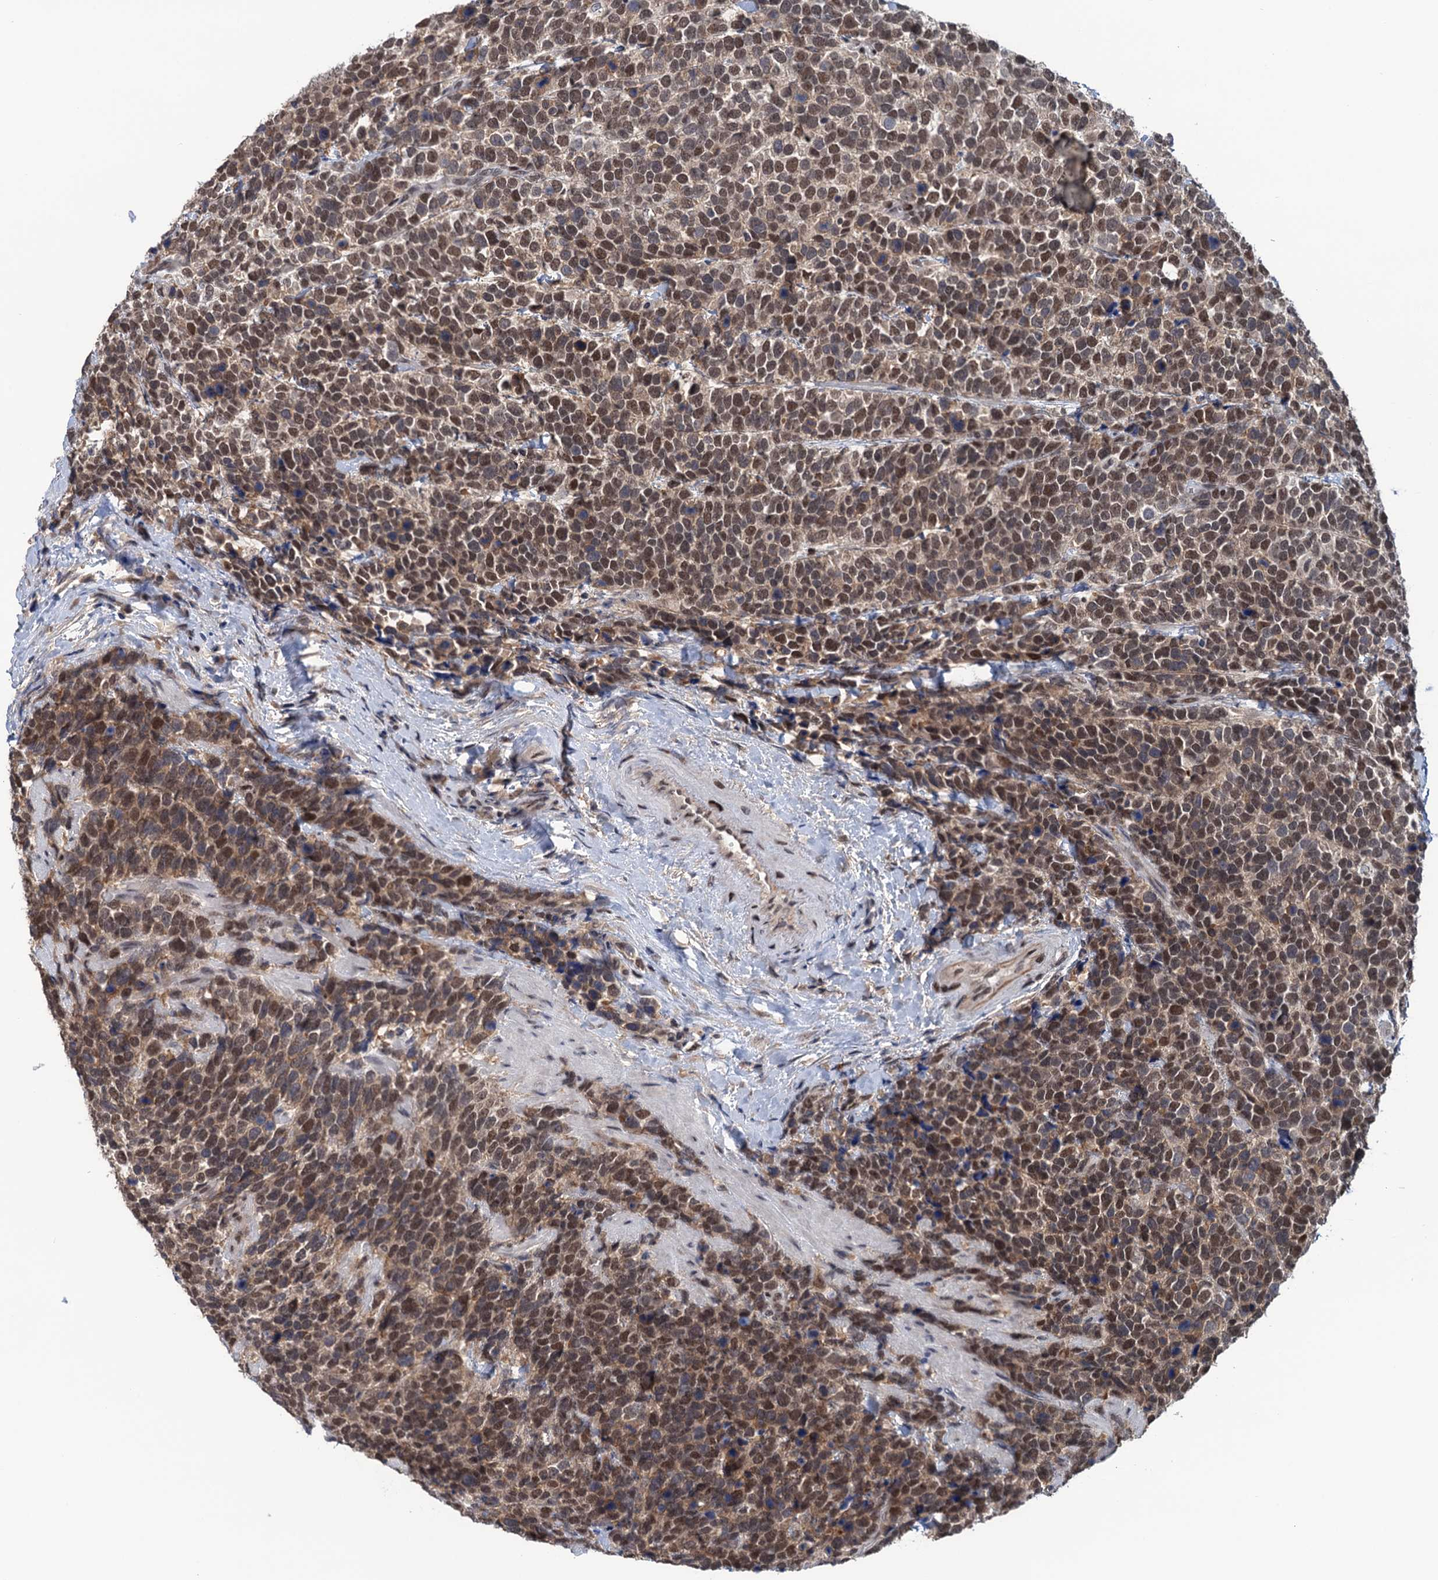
{"staining": {"intensity": "moderate", "quantity": ">75%", "location": "nuclear"}, "tissue": "urothelial cancer", "cell_type": "Tumor cells", "image_type": "cancer", "snomed": [{"axis": "morphology", "description": "Urothelial carcinoma, High grade"}, {"axis": "topography", "description": "Urinary bladder"}], "caption": "High-magnification brightfield microscopy of urothelial cancer stained with DAB (brown) and counterstained with hematoxylin (blue). tumor cells exhibit moderate nuclear staining is identified in approximately>75% of cells. (Brightfield microscopy of DAB IHC at high magnification).", "gene": "SAE1", "patient": {"sex": "female", "age": 82}}